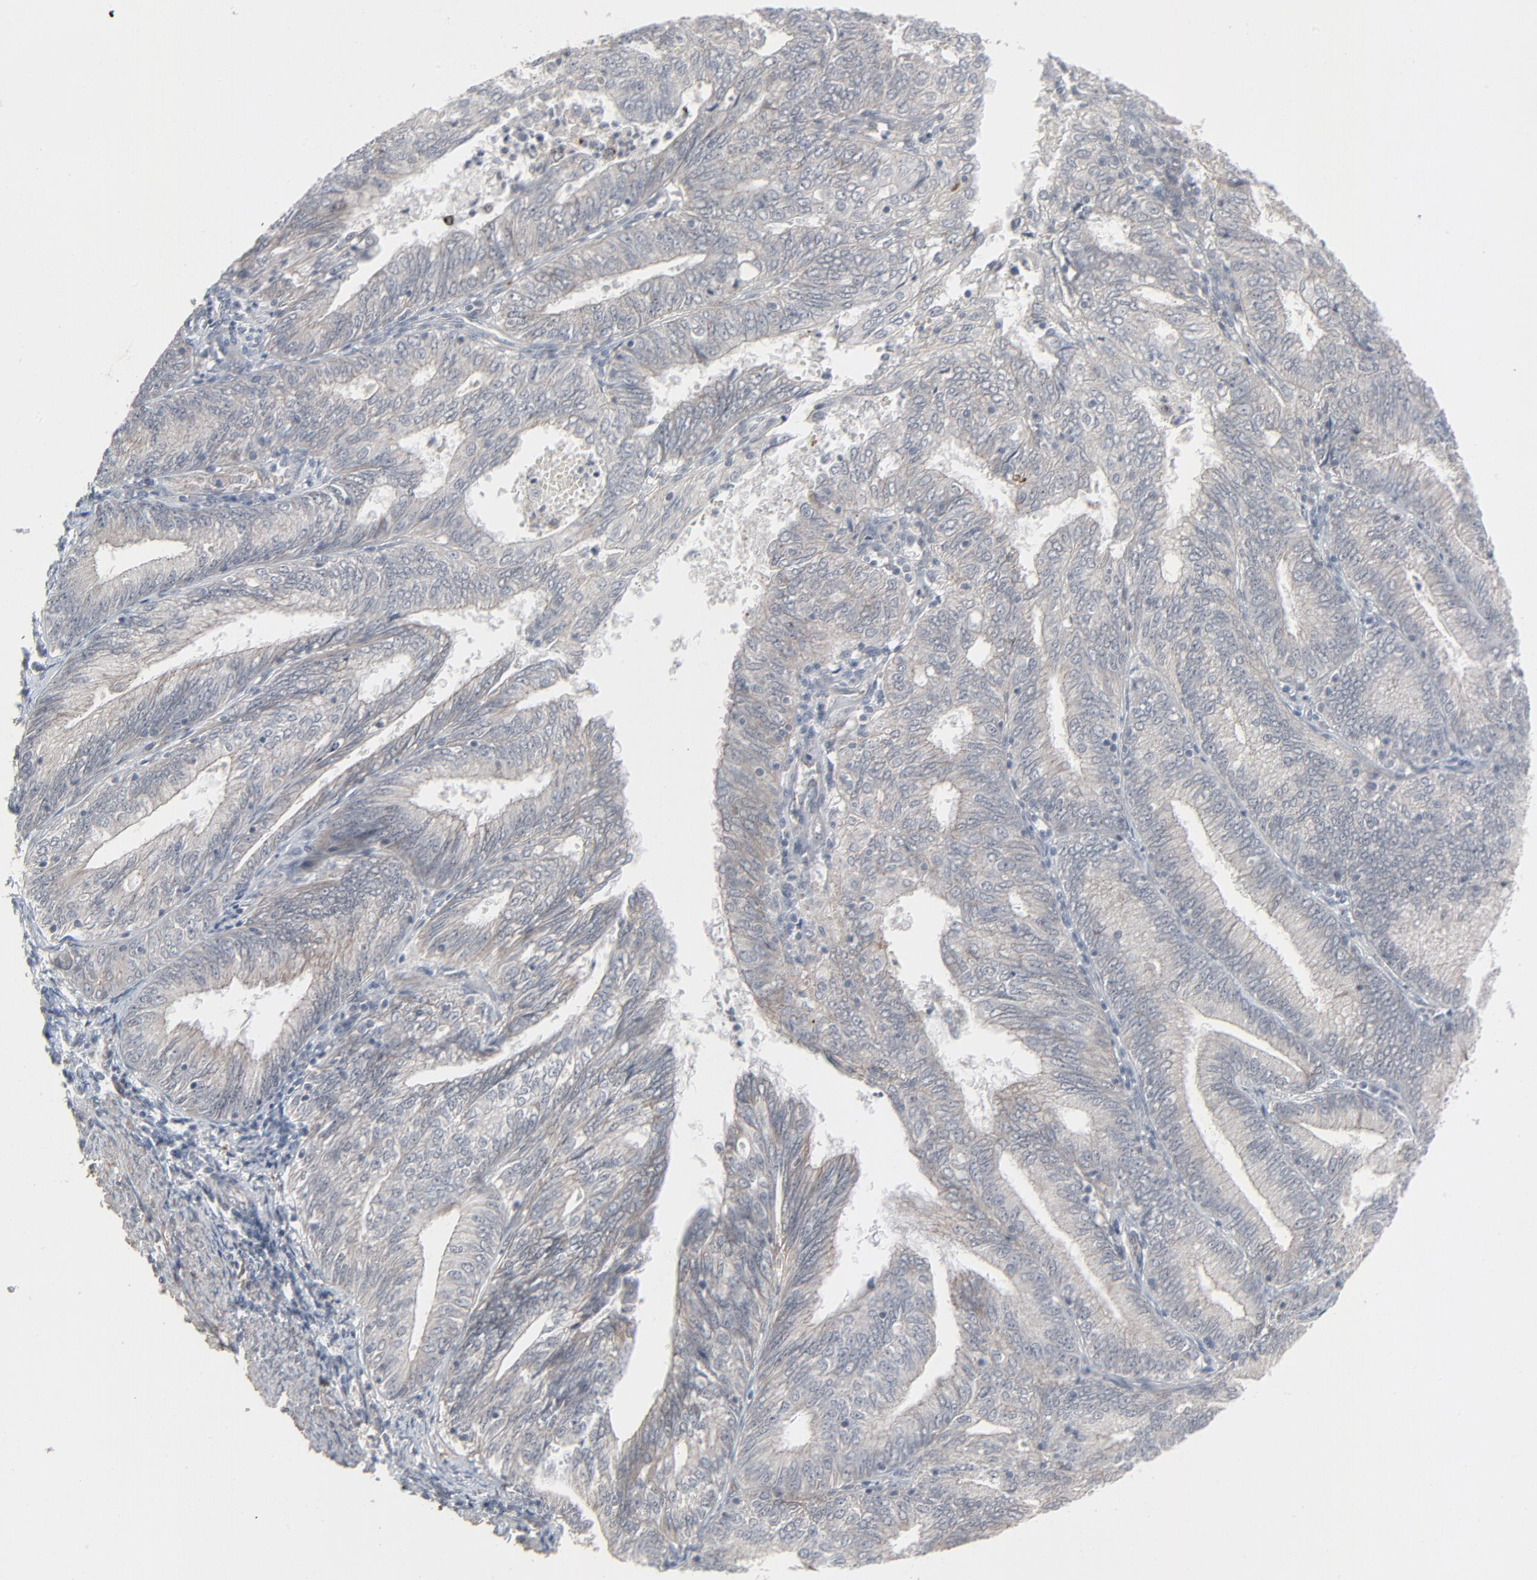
{"staining": {"intensity": "negative", "quantity": "none", "location": "none"}, "tissue": "endometrial cancer", "cell_type": "Tumor cells", "image_type": "cancer", "snomed": [{"axis": "morphology", "description": "Adenocarcinoma, NOS"}, {"axis": "topography", "description": "Endometrium"}], "caption": "Tumor cells show no significant protein staining in endometrial adenocarcinoma. (DAB (3,3'-diaminobenzidine) IHC visualized using brightfield microscopy, high magnification).", "gene": "NEUROD1", "patient": {"sex": "female", "age": 69}}